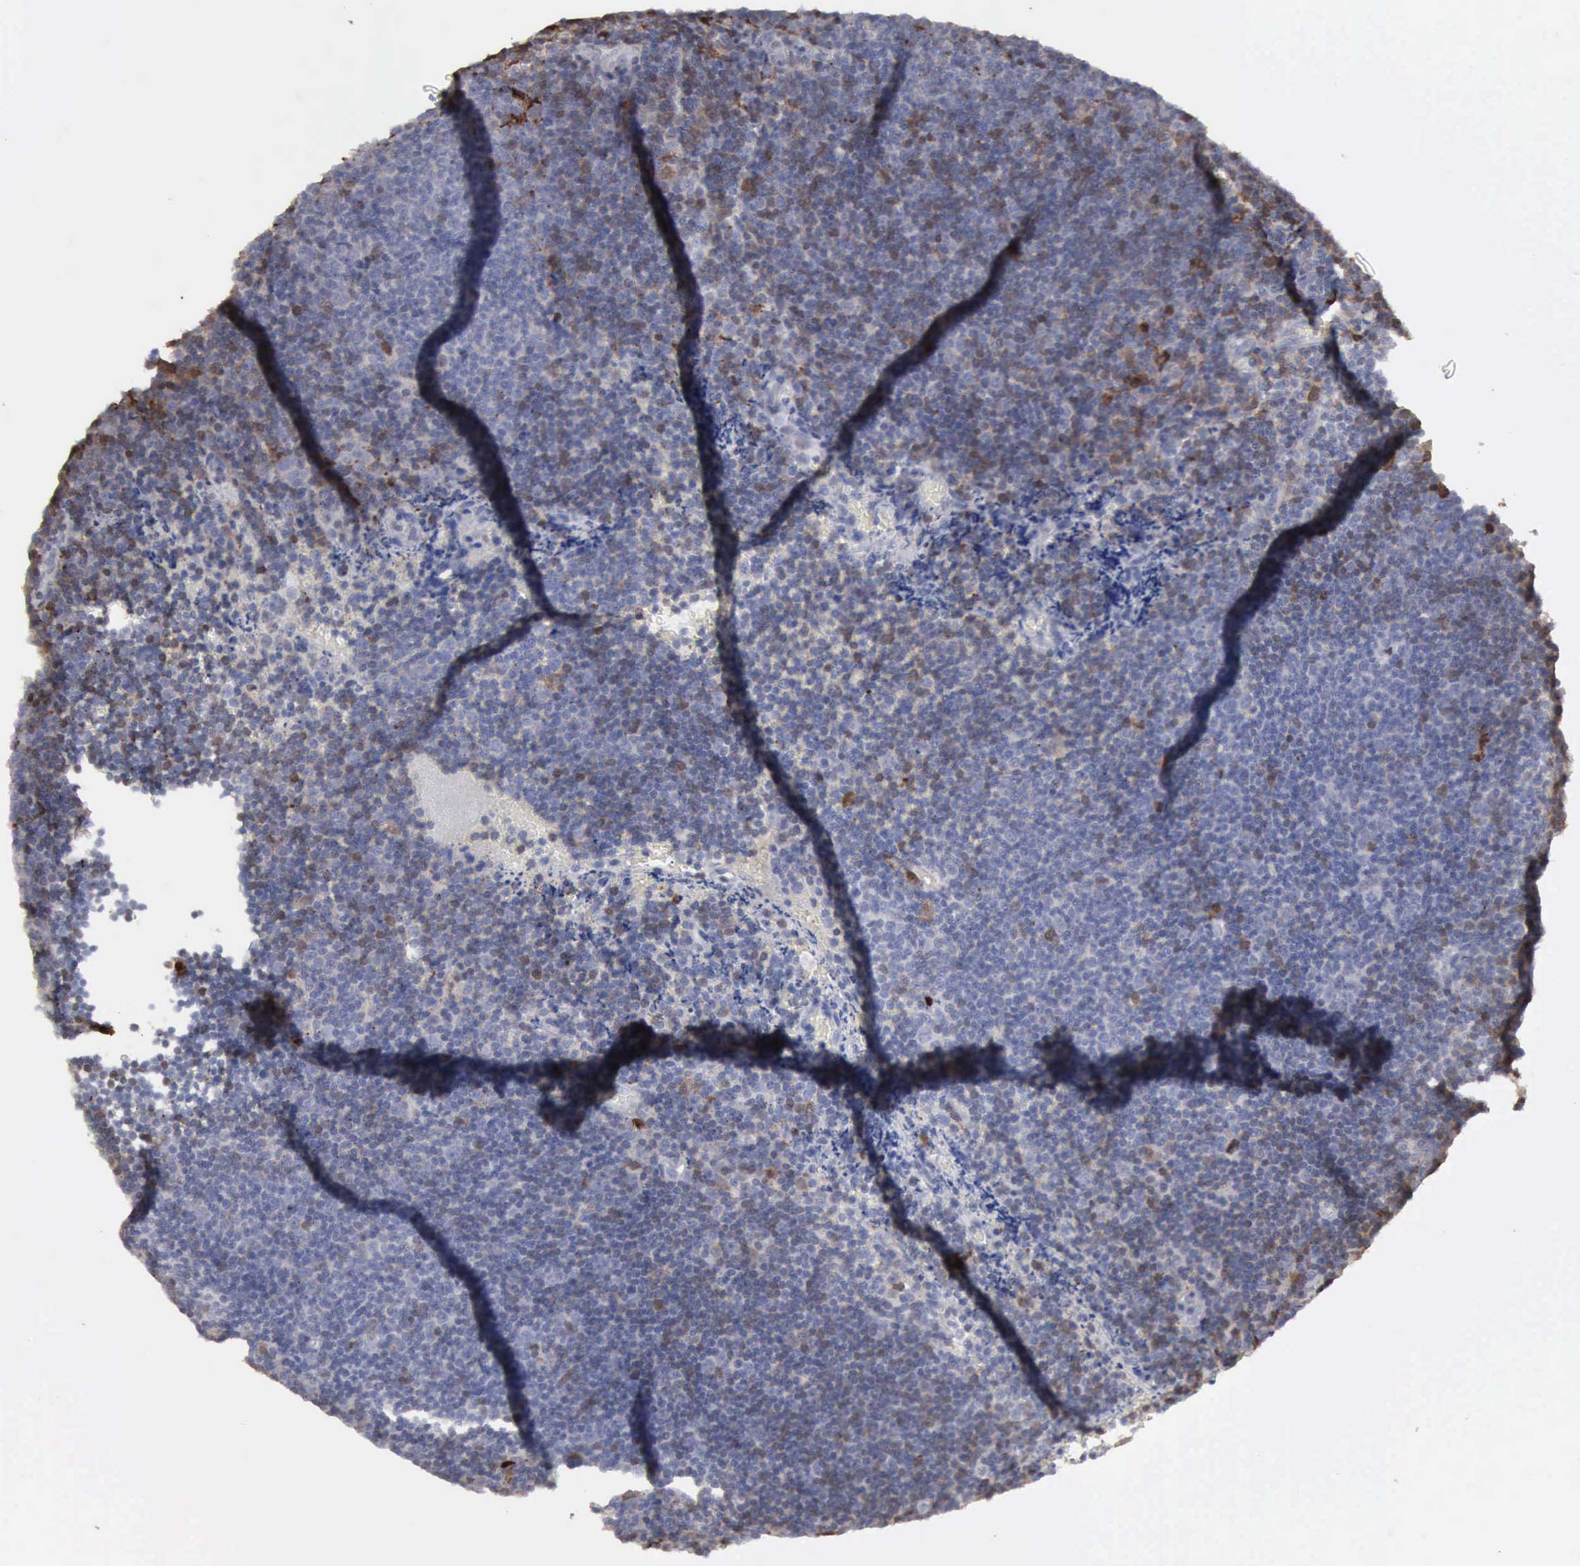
{"staining": {"intensity": "negative", "quantity": "none", "location": "none"}, "tissue": "lymphoma", "cell_type": "Tumor cells", "image_type": "cancer", "snomed": [{"axis": "morphology", "description": "Malignant lymphoma, non-Hodgkin's type, Low grade"}, {"axis": "topography", "description": "Lymph node"}], "caption": "The photomicrograph shows no significant staining in tumor cells of malignant lymphoma, non-Hodgkin's type (low-grade). (DAB (3,3'-diaminobenzidine) IHC visualized using brightfield microscopy, high magnification).", "gene": "STAT1", "patient": {"sex": "male", "age": 49}}